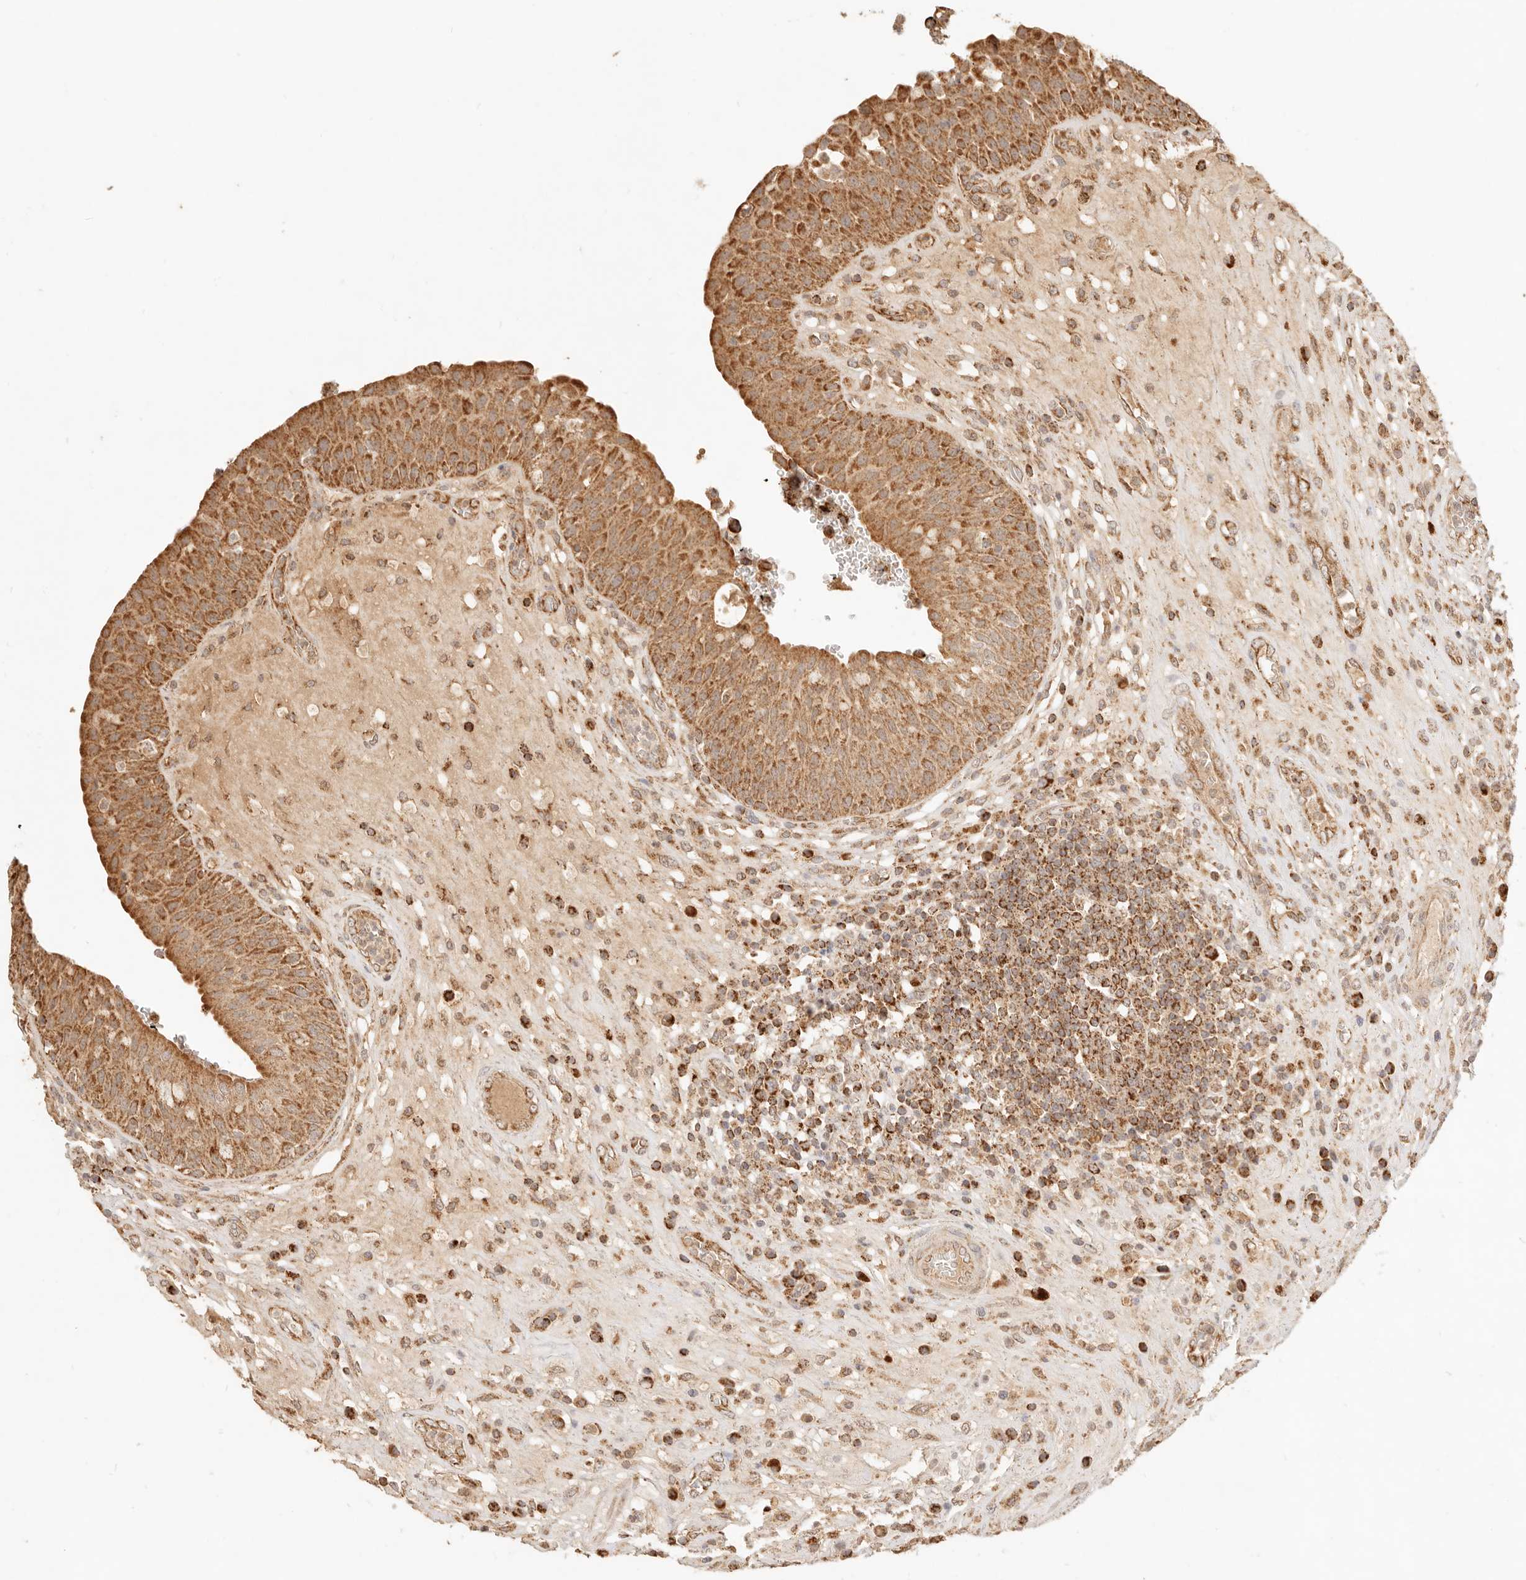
{"staining": {"intensity": "moderate", "quantity": ">75%", "location": "cytoplasmic/membranous"}, "tissue": "urinary bladder", "cell_type": "Urothelial cells", "image_type": "normal", "snomed": [{"axis": "morphology", "description": "Normal tissue, NOS"}, {"axis": "topography", "description": "Urinary bladder"}], "caption": "A photomicrograph showing moderate cytoplasmic/membranous expression in about >75% of urothelial cells in unremarkable urinary bladder, as visualized by brown immunohistochemical staining.", "gene": "CPLANE2", "patient": {"sex": "female", "age": 62}}